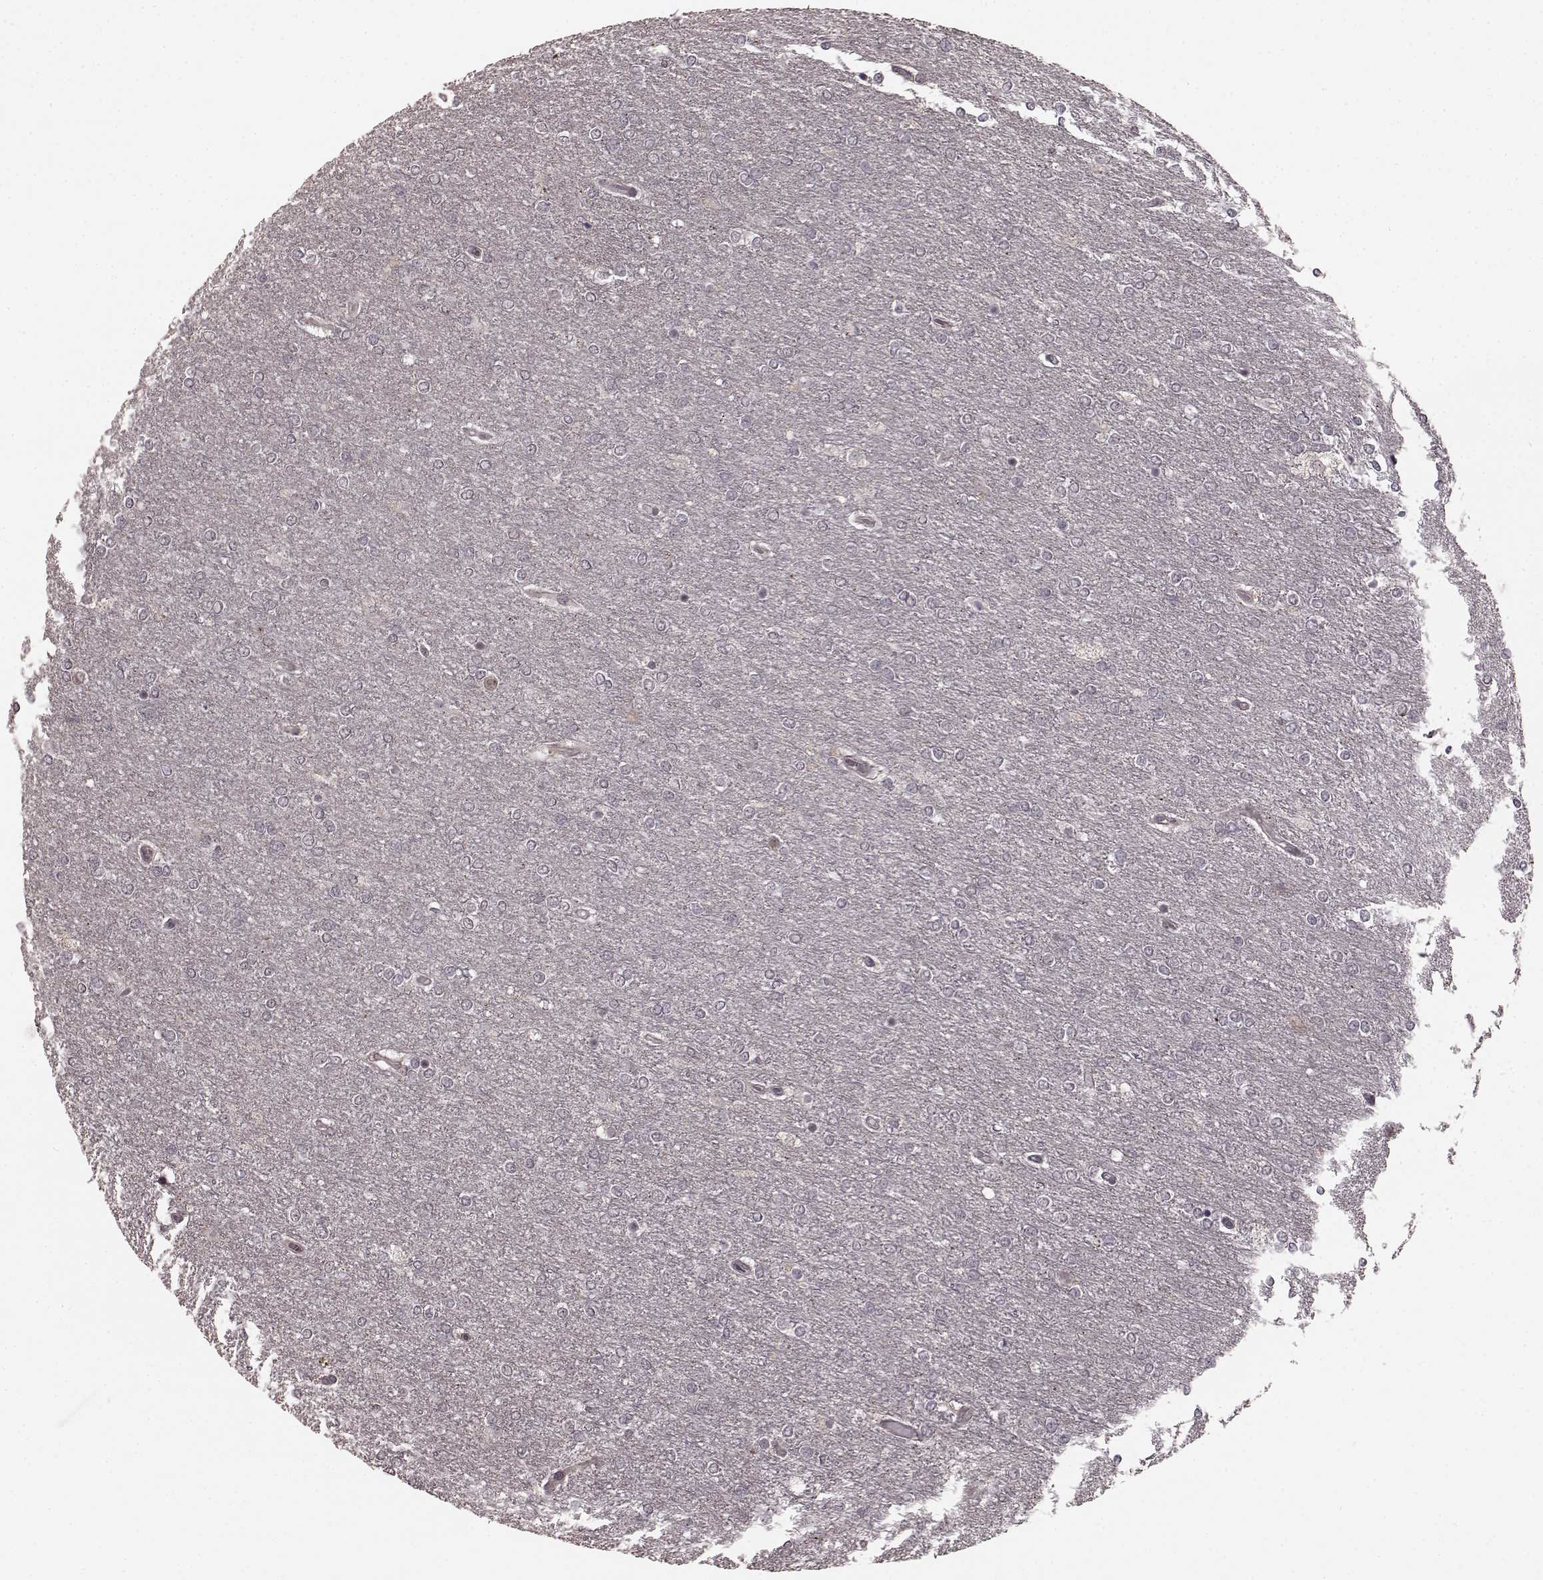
{"staining": {"intensity": "negative", "quantity": "none", "location": "none"}, "tissue": "glioma", "cell_type": "Tumor cells", "image_type": "cancer", "snomed": [{"axis": "morphology", "description": "Glioma, malignant, High grade"}, {"axis": "topography", "description": "Brain"}], "caption": "Glioma stained for a protein using IHC exhibits no positivity tumor cells.", "gene": "PLCB4", "patient": {"sex": "female", "age": 61}}